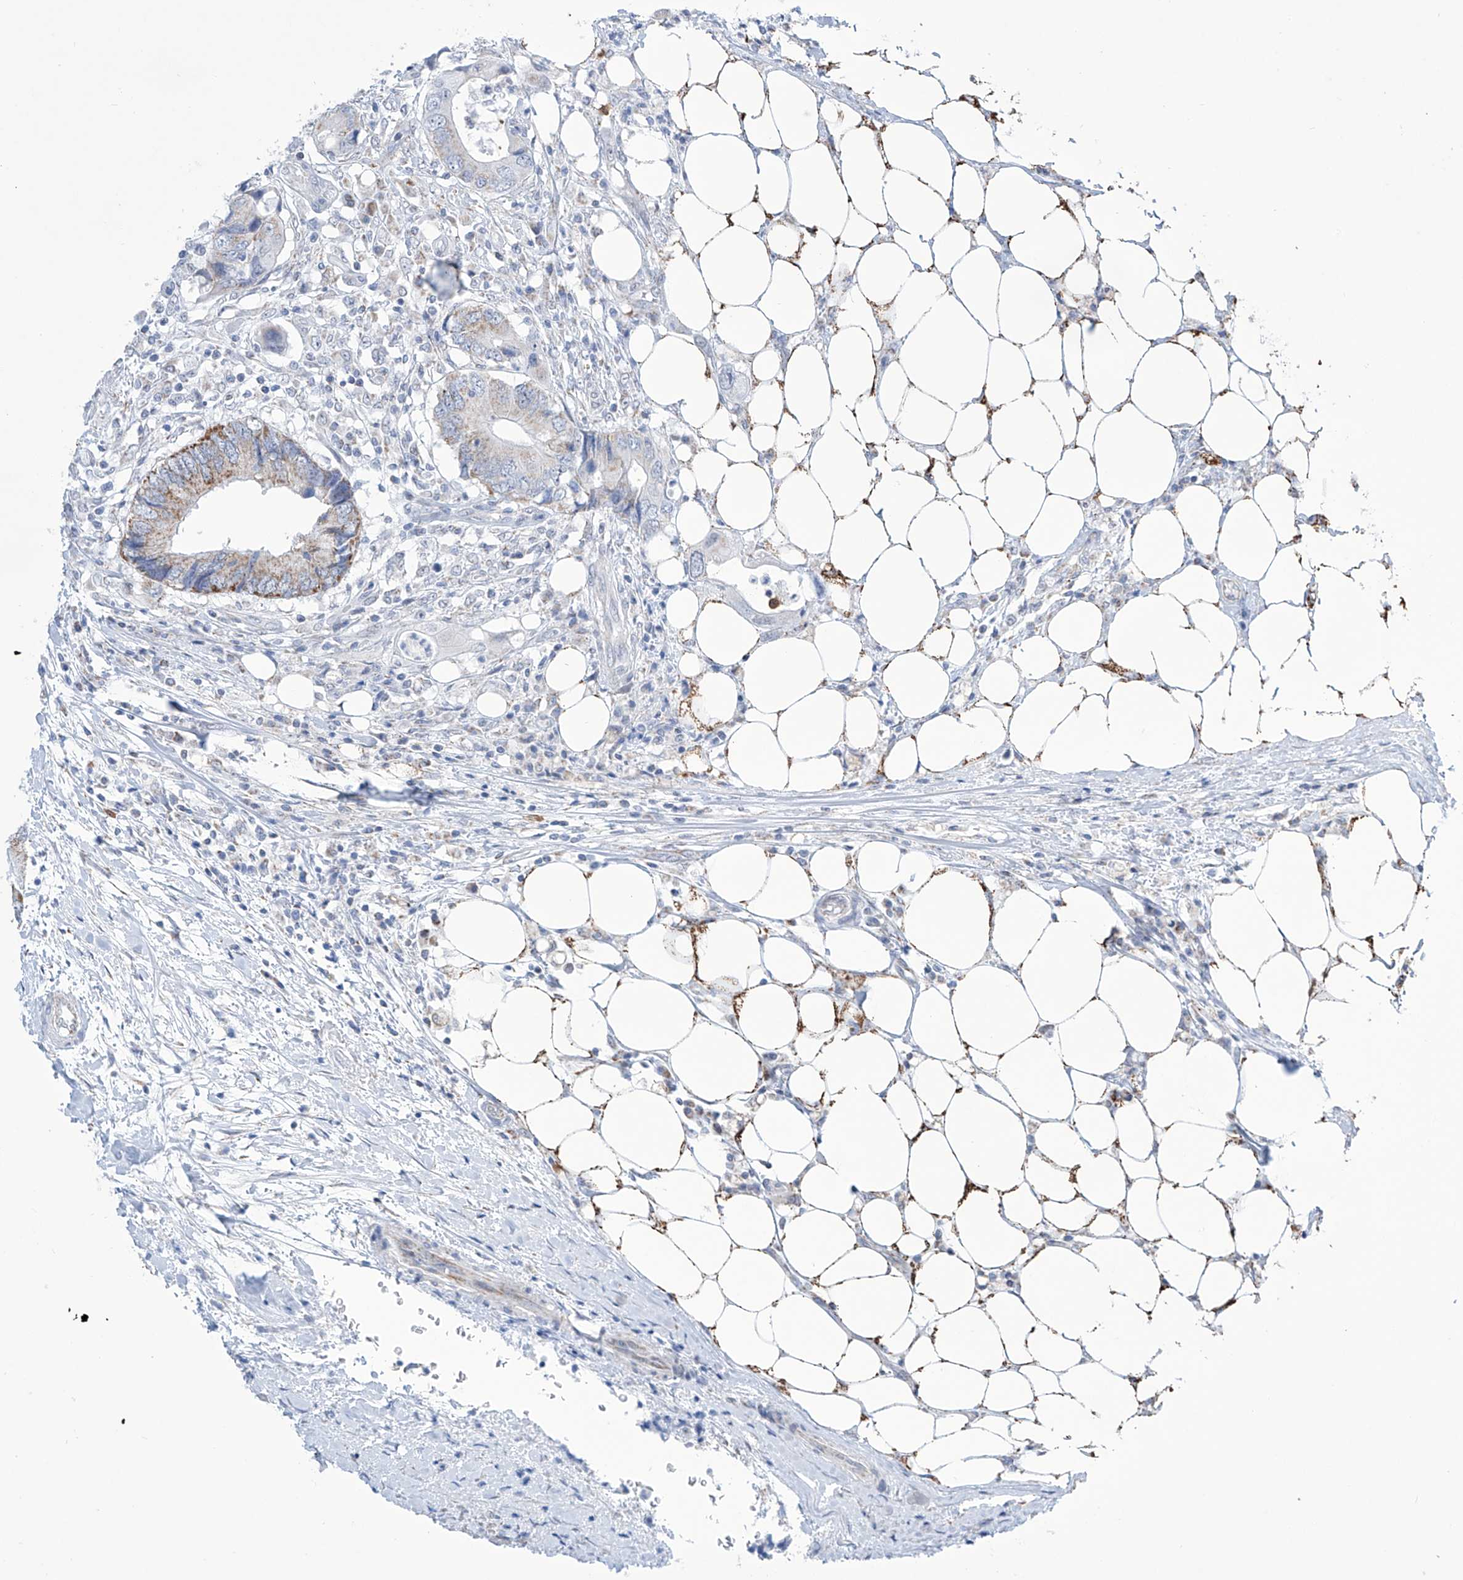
{"staining": {"intensity": "moderate", "quantity": "<25%", "location": "cytoplasmic/membranous"}, "tissue": "colorectal cancer", "cell_type": "Tumor cells", "image_type": "cancer", "snomed": [{"axis": "morphology", "description": "Adenocarcinoma, NOS"}, {"axis": "topography", "description": "Colon"}], "caption": "Approximately <25% of tumor cells in human adenocarcinoma (colorectal) display moderate cytoplasmic/membranous protein expression as visualized by brown immunohistochemical staining.", "gene": "ALDH6A1", "patient": {"sex": "male", "age": 71}}